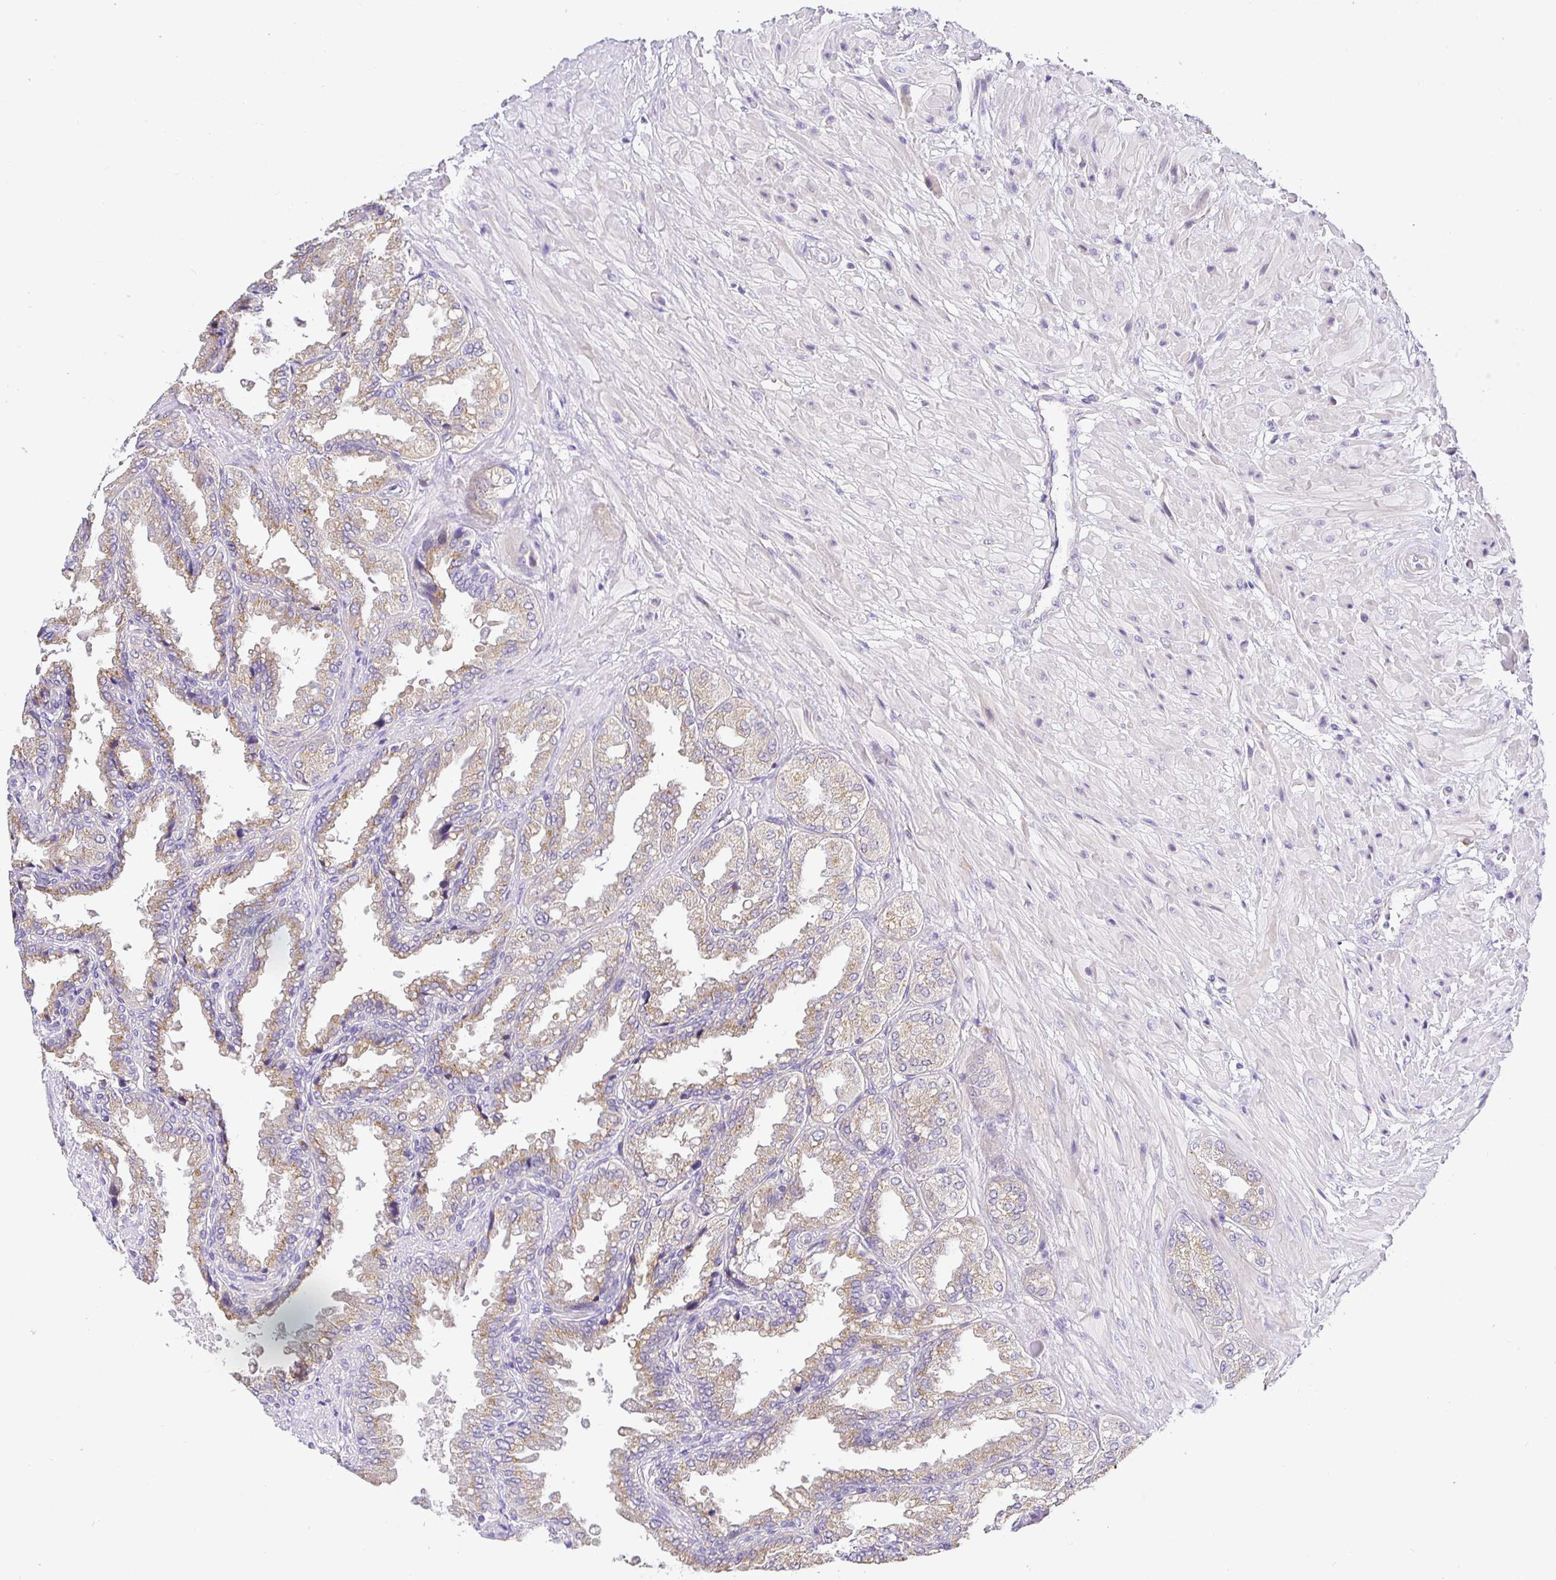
{"staining": {"intensity": "moderate", "quantity": ">75%", "location": "cytoplasmic/membranous"}, "tissue": "seminal vesicle", "cell_type": "Glandular cells", "image_type": "normal", "snomed": [{"axis": "morphology", "description": "Normal tissue, NOS"}, {"axis": "topography", "description": "Seminal veicle"}], "caption": "IHC of normal seminal vesicle demonstrates medium levels of moderate cytoplasmic/membranous staining in approximately >75% of glandular cells. (DAB (3,3'-diaminobenzidine) IHC, brown staining for protein, blue staining for nuclei).", "gene": "OPALIN", "patient": {"sex": "male", "age": 55}}